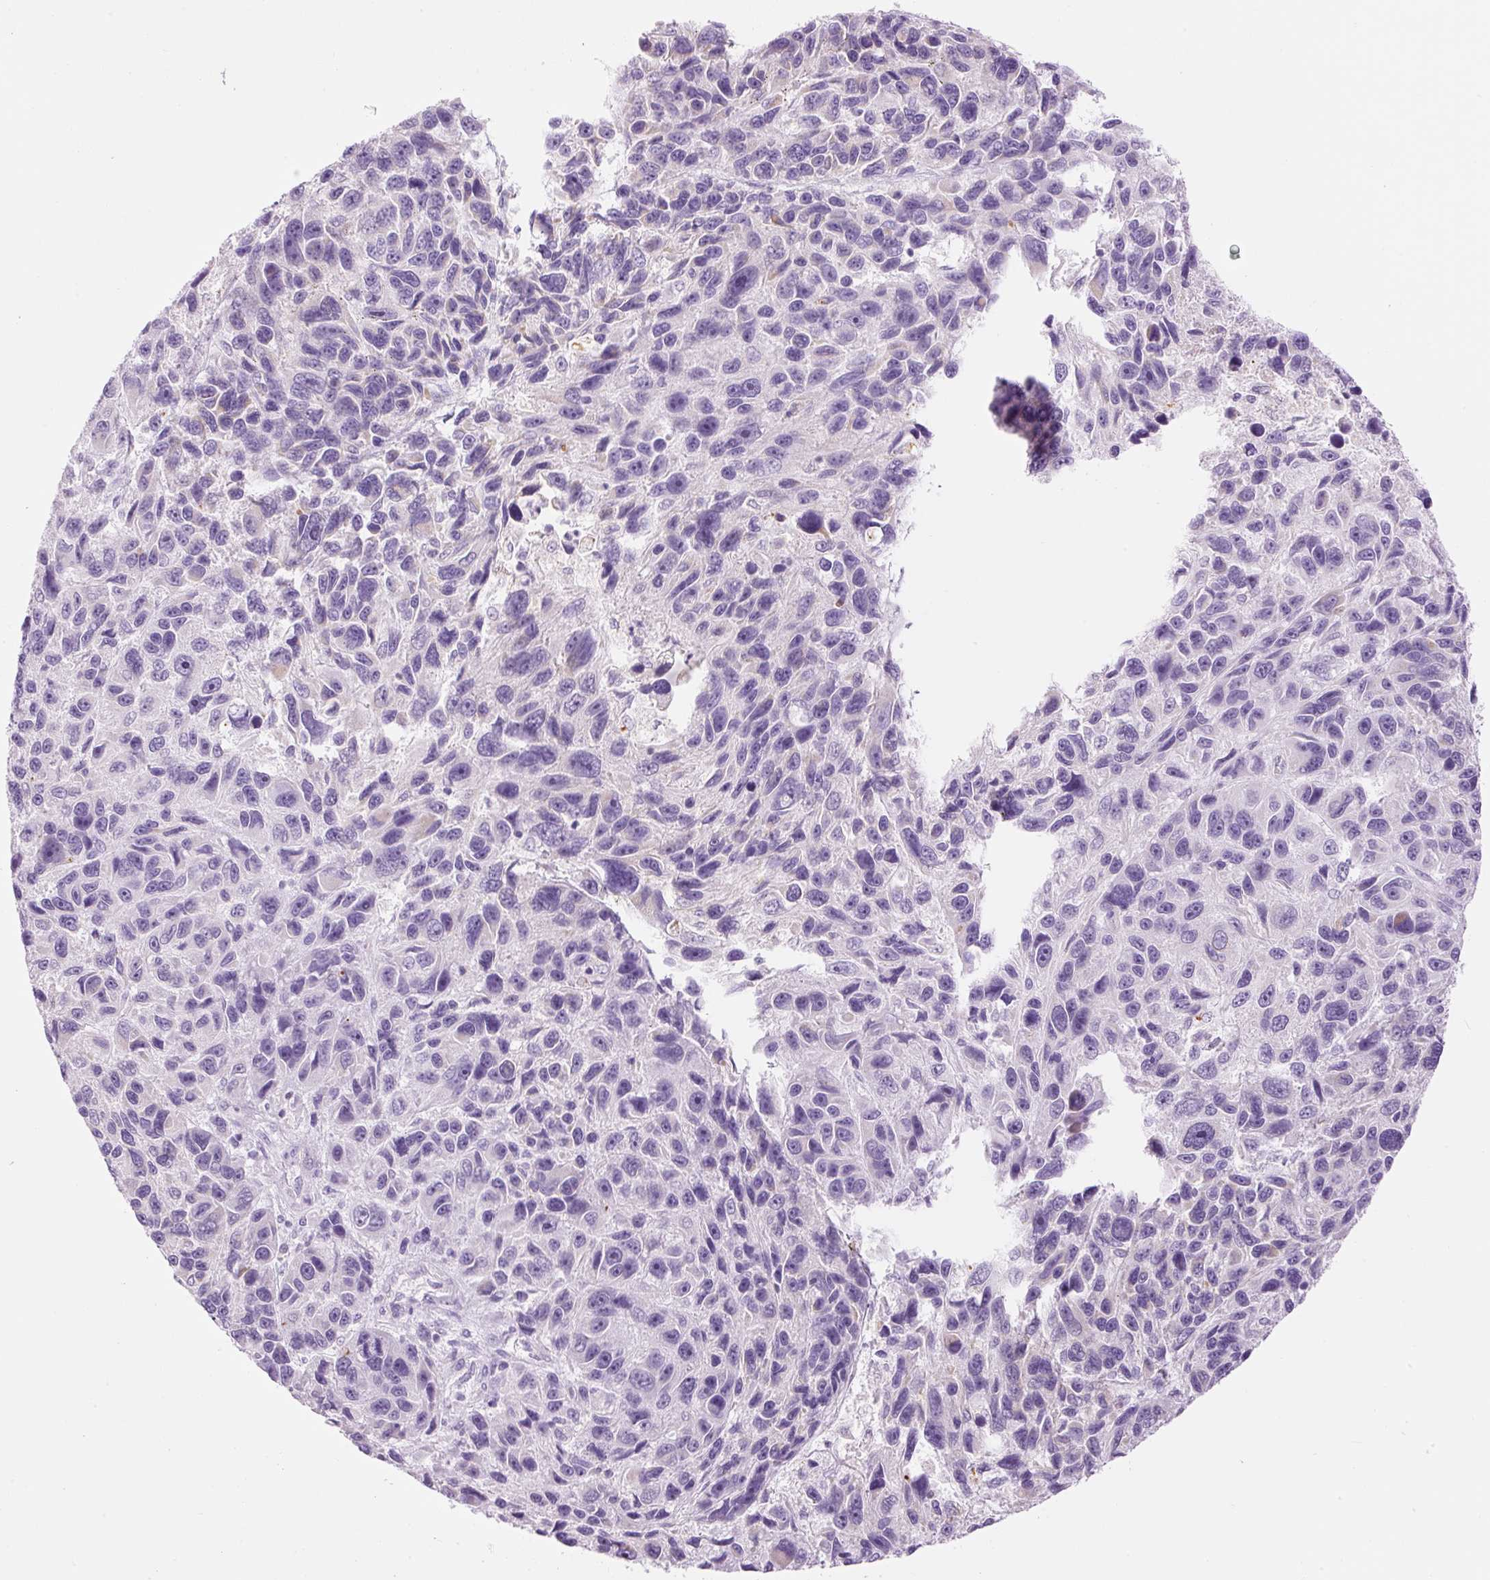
{"staining": {"intensity": "negative", "quantity": "none", "location": "none"}, "tissue": "melanoma", "cell_type": "Tumor cells", "image_type": "cancer", "snomed": [{"axis": "morphology", "description": "Malignant melanoma, NOS"}, {"axis": "topography", "description": "Skin"}], "caption": "This is an IHC histopathology image of human melanoma. There is no staining in tumor cells.", "gene": "CARD16", "patient": {"sex": "male", "age": 53}}